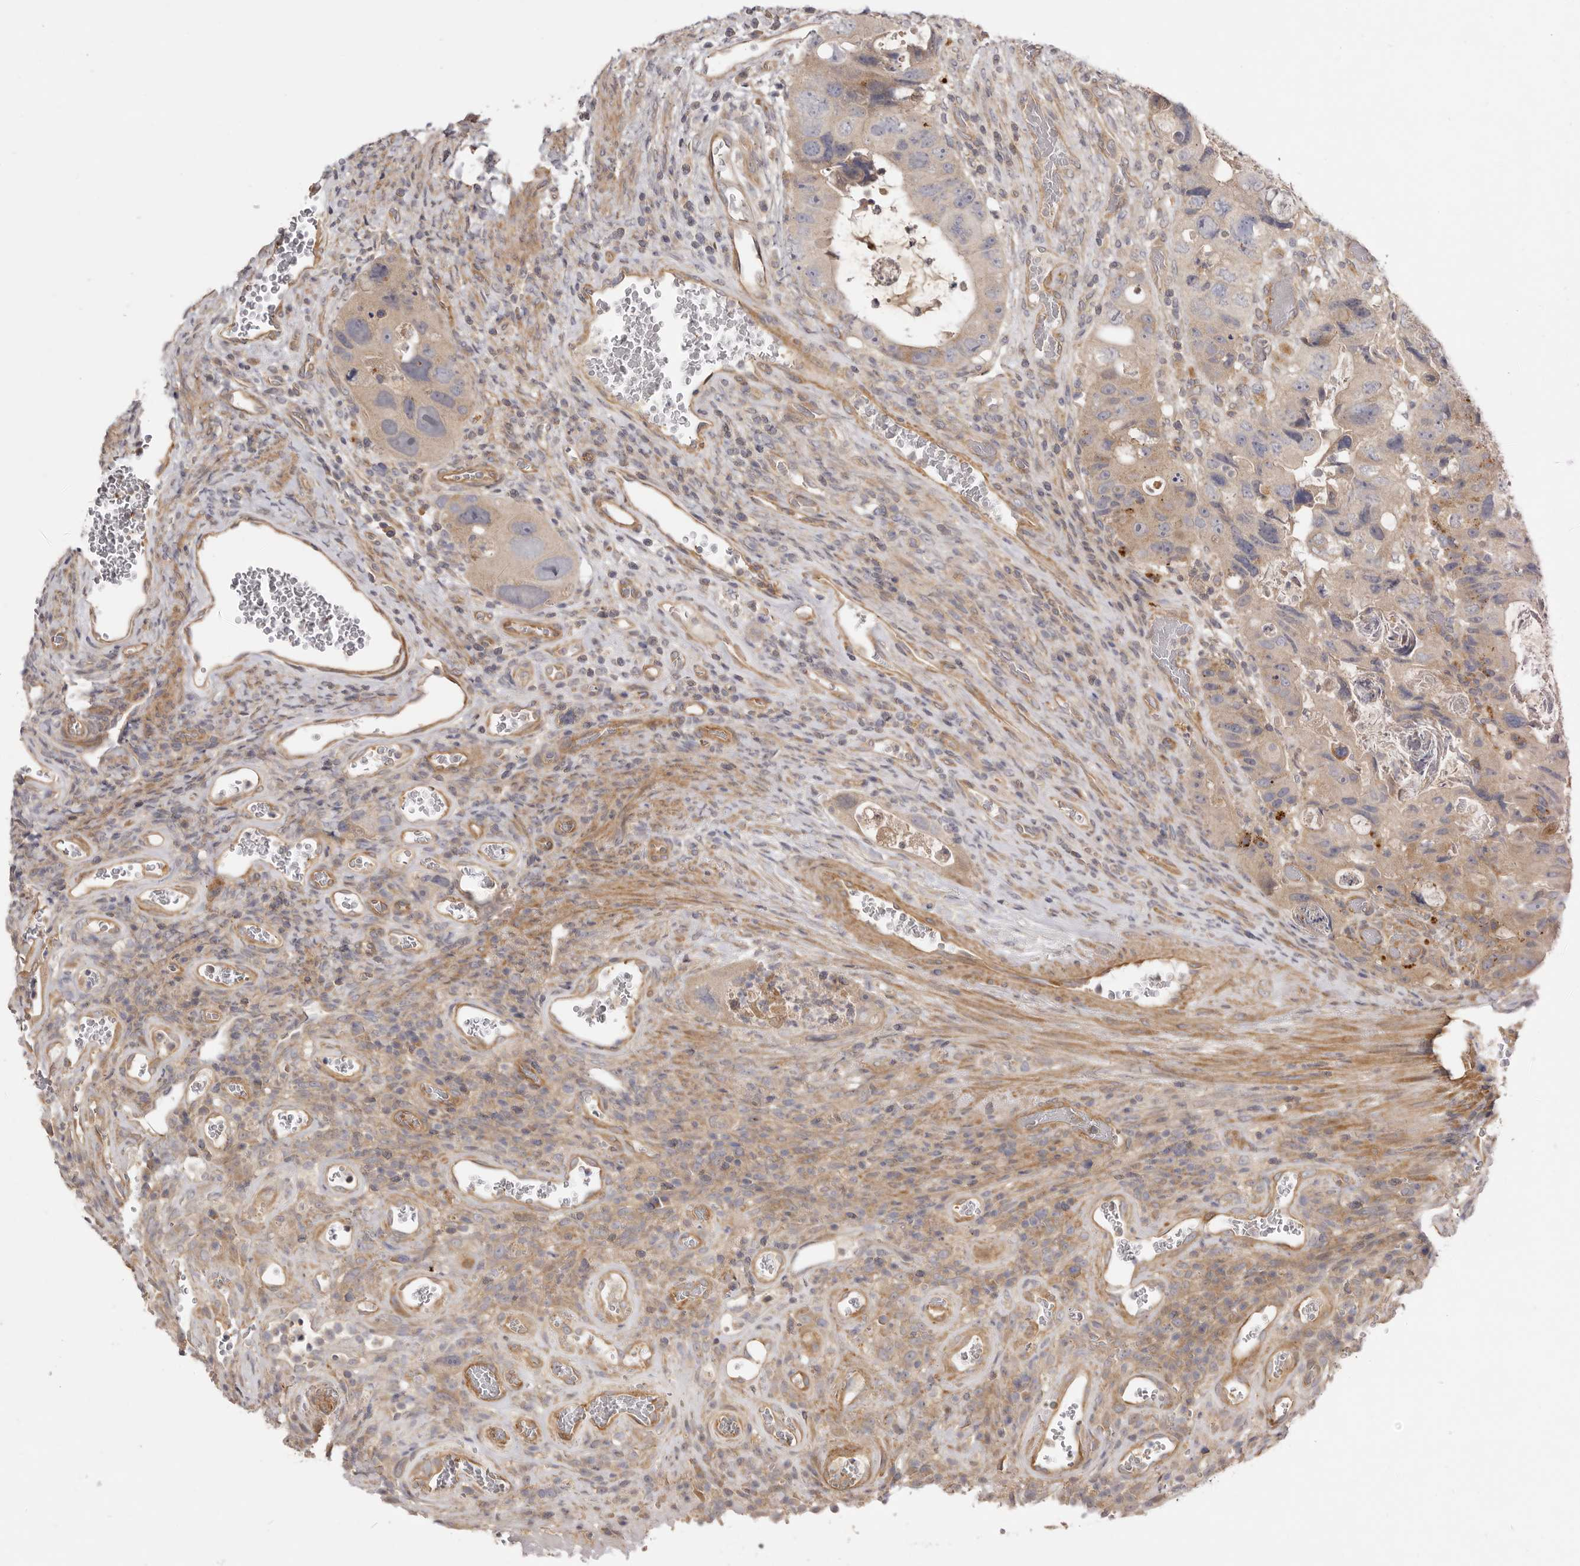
{"staining": {"intensity": "weak", "quantity": ">75%", "location": "cytoplasmic/membranous"}, "tissue": "colorectal cancer", "cell_type": "Tumor cells", "image_type": "cancer", "snomed": [{"axis": "morphology", "description": "Adenocarcinoma, NOS"}, {"axis": "topography", "description": "Rectum"}], "caption": "Immunohistochemistry (IHC) photomicrograph of colorectal cancer (adenocarcinoma) stained for a protein (brown), which reveals low levels of weak cytoplasmic/membranous expression in approximately >75% of tumor cells.", "gene": "ADAMTS9", "patient": {"sex": "male", "age": 59}}